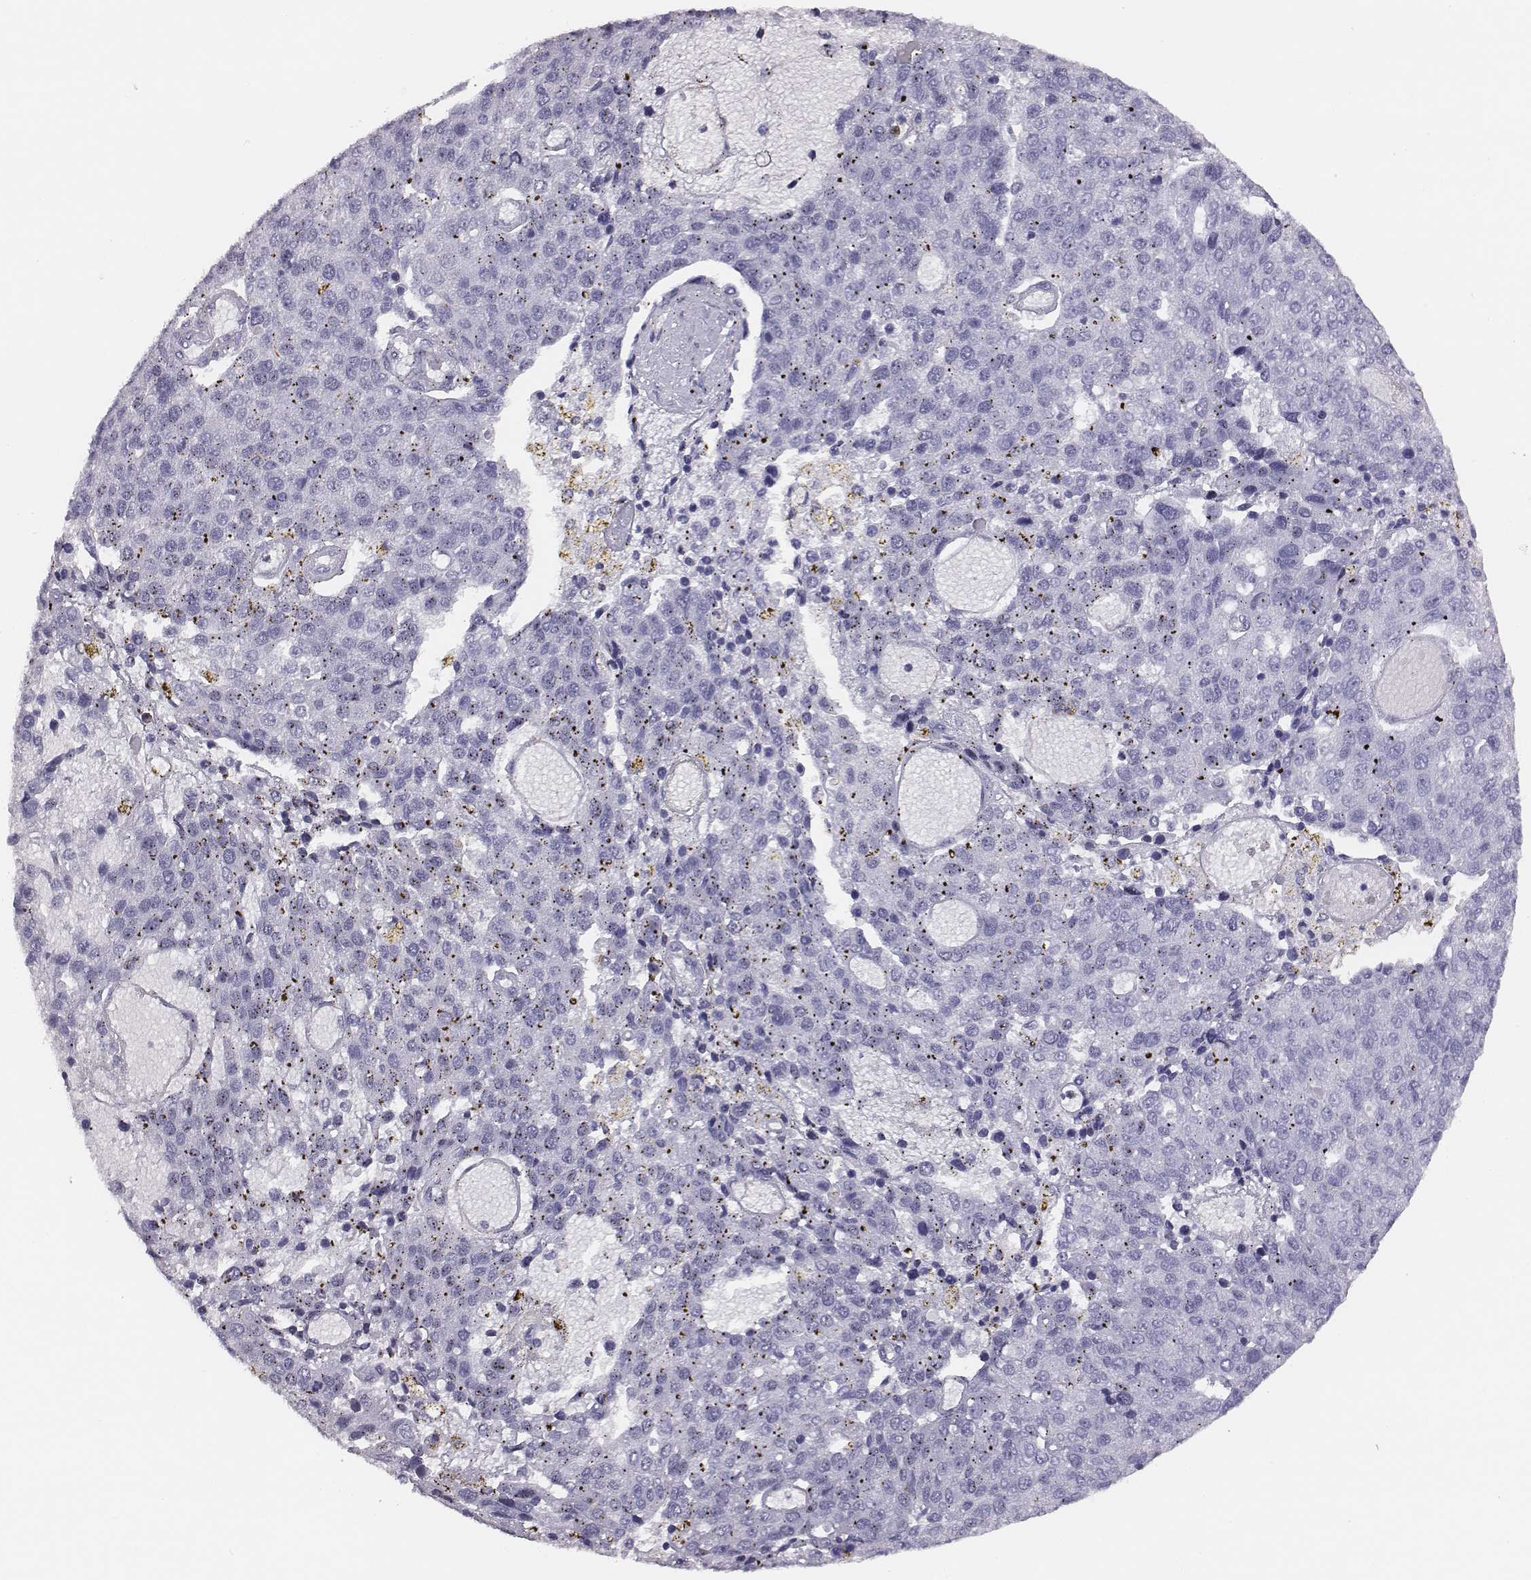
{"staining": {"intensity": "negative", "quantity": "none", "location": "none"}, "tissue": "pancreatic cancer", "cell_type": "Tumor cells", "image_type": "cancer", "snomed": [{"axis": "morphology", "description": "Adenocarcinoma, NOS"}, {"axis": "topography", "description": "Pancreas"}], "caption": "This is an IHC photomicrograph of adenocarcinoma (pancreatic). There is no staining in tumor cells.", "gene": "ACOD1", "patient": {"sex": "female", "age": 61}}